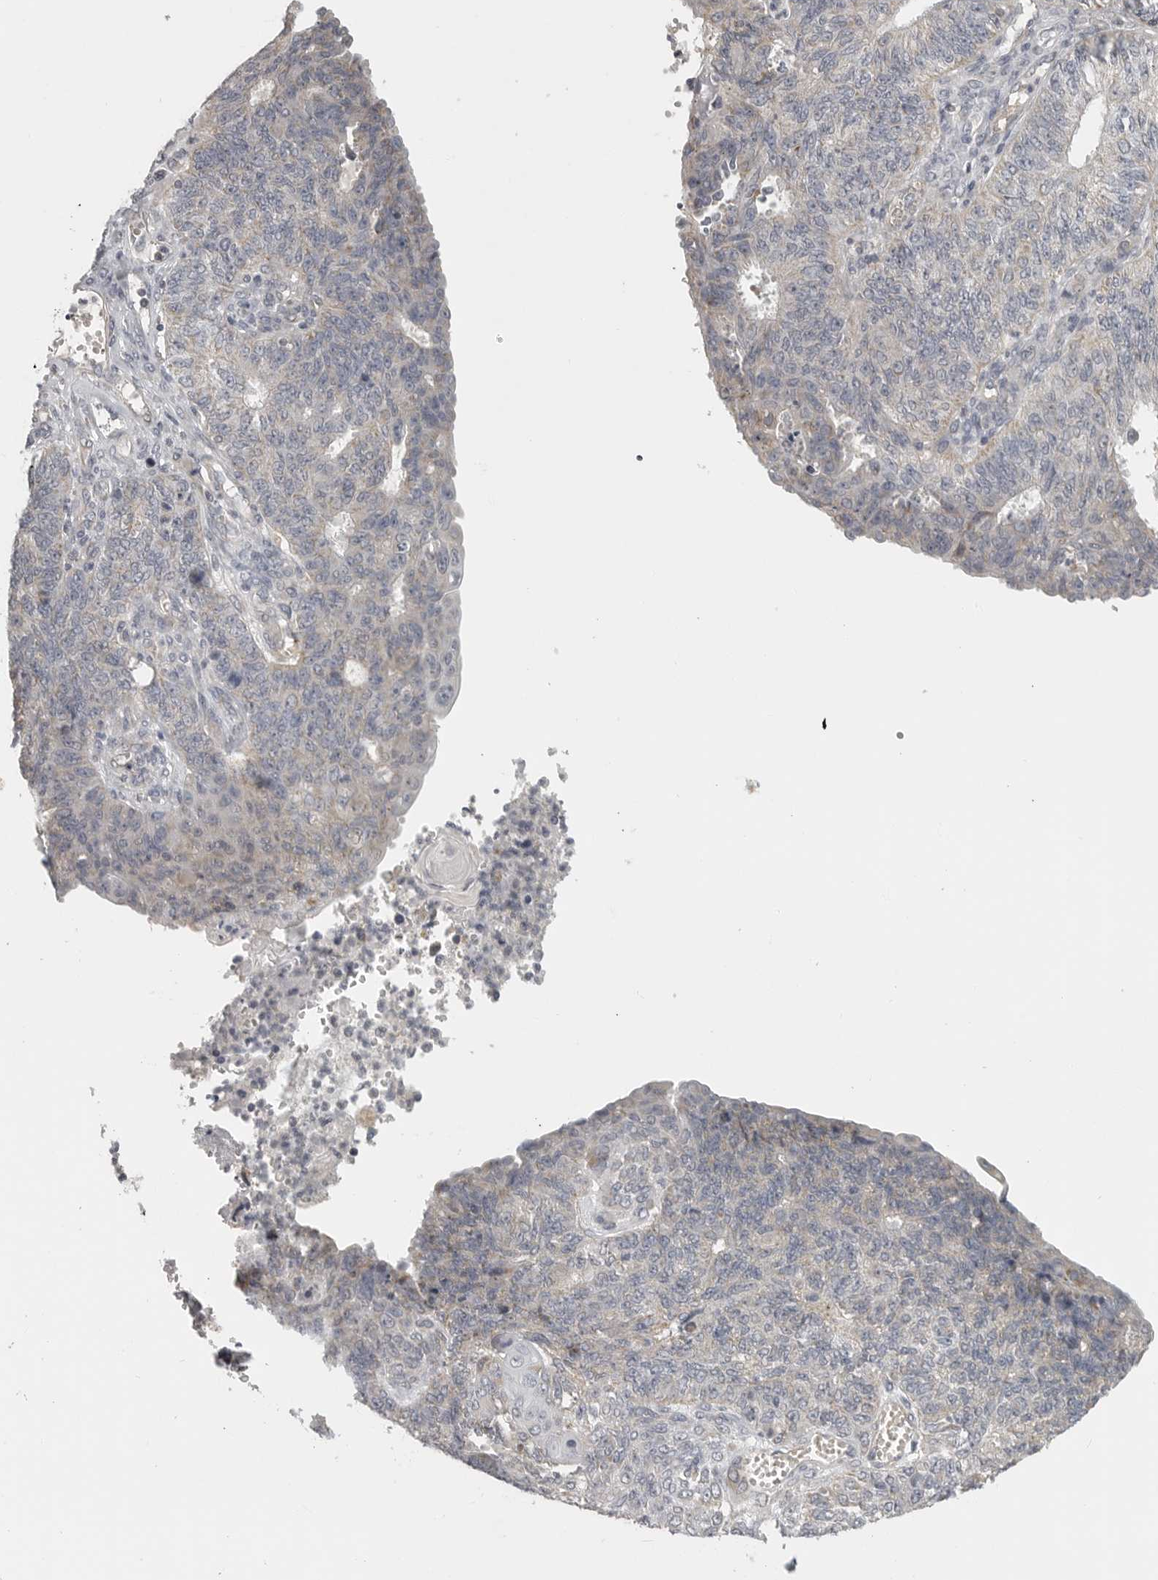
{"staining": {"intensity": "negative", "quantity": "none", "location": "none"}, "tissue": "endometrial cancer", "cell_type": "Tumor cells", "image_type": "cancer", "snomed": [{"axis": "morphology", "description": "Adenocarcinoma, NOS"}, {"axis": "topography", "description": "Endometrium"}], "caption": "Immunohistochemistry (IHC) micrograph of human endometrial cancer stained for a protein (brown), which demonstrates no staining in tumor cells.", "gene": "RXFP3", "patient": {"sex": "female", "age": 32}}